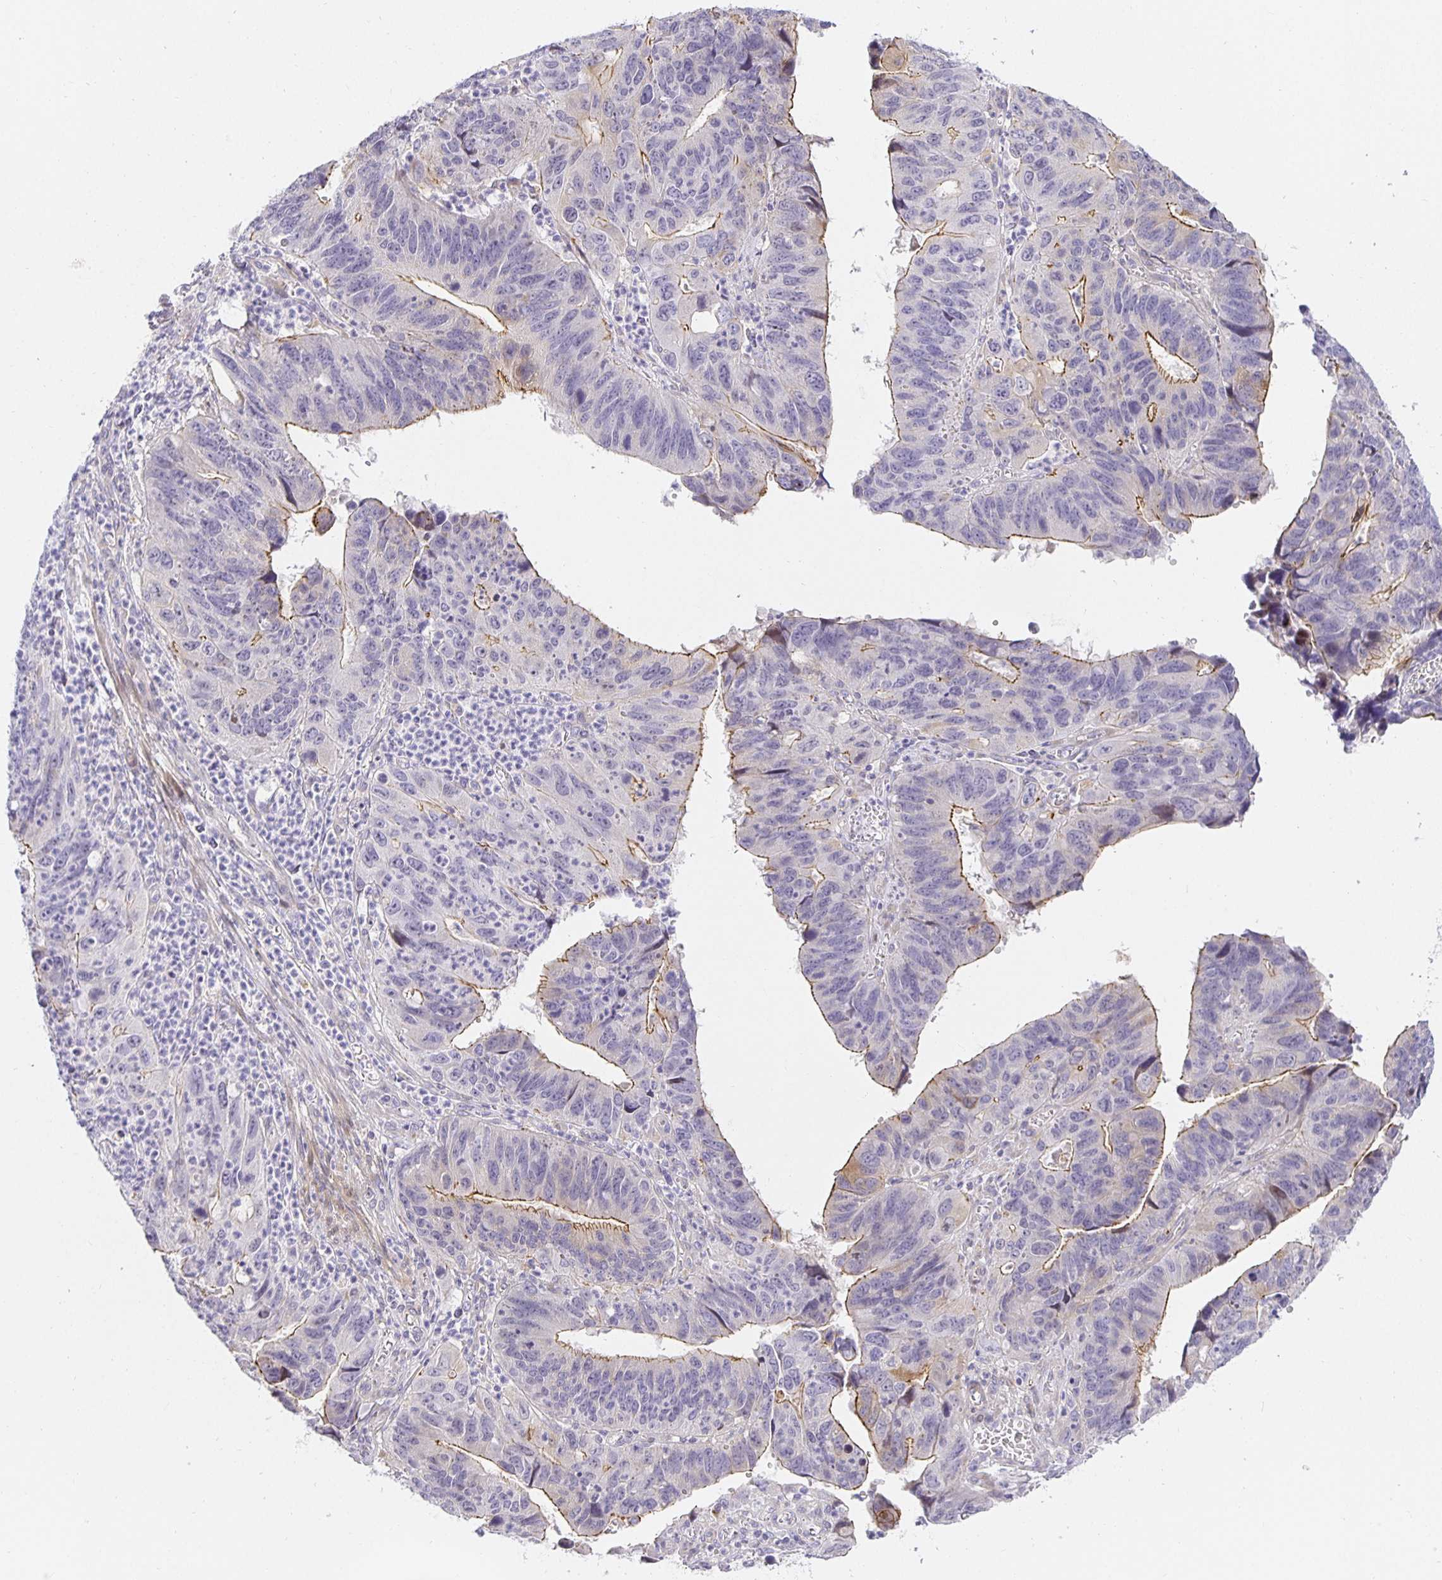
{"staining": {"intensity": "moderate", "quantity": "25%-75%", "location": "cytoplasmic/membranous"}, "tissue": "stomach cancer", "cell_type": "Tumor cells", "image_type": "cancer", "snomed": [{"axis": "morphology", "description": "Adenocarcinoma, NOS"}, {"axis": "topography", "description": "Stomach"}], "caption": "This image displays immunohistochemistry (IHC) staining of stomach adenocarcinoma, with medium moderate cytoplasmic/membranous staining in approximately 25%-75% of tumor cells.", "gene": "TJP3", "patient": {"sex": "male", "age": 59}}